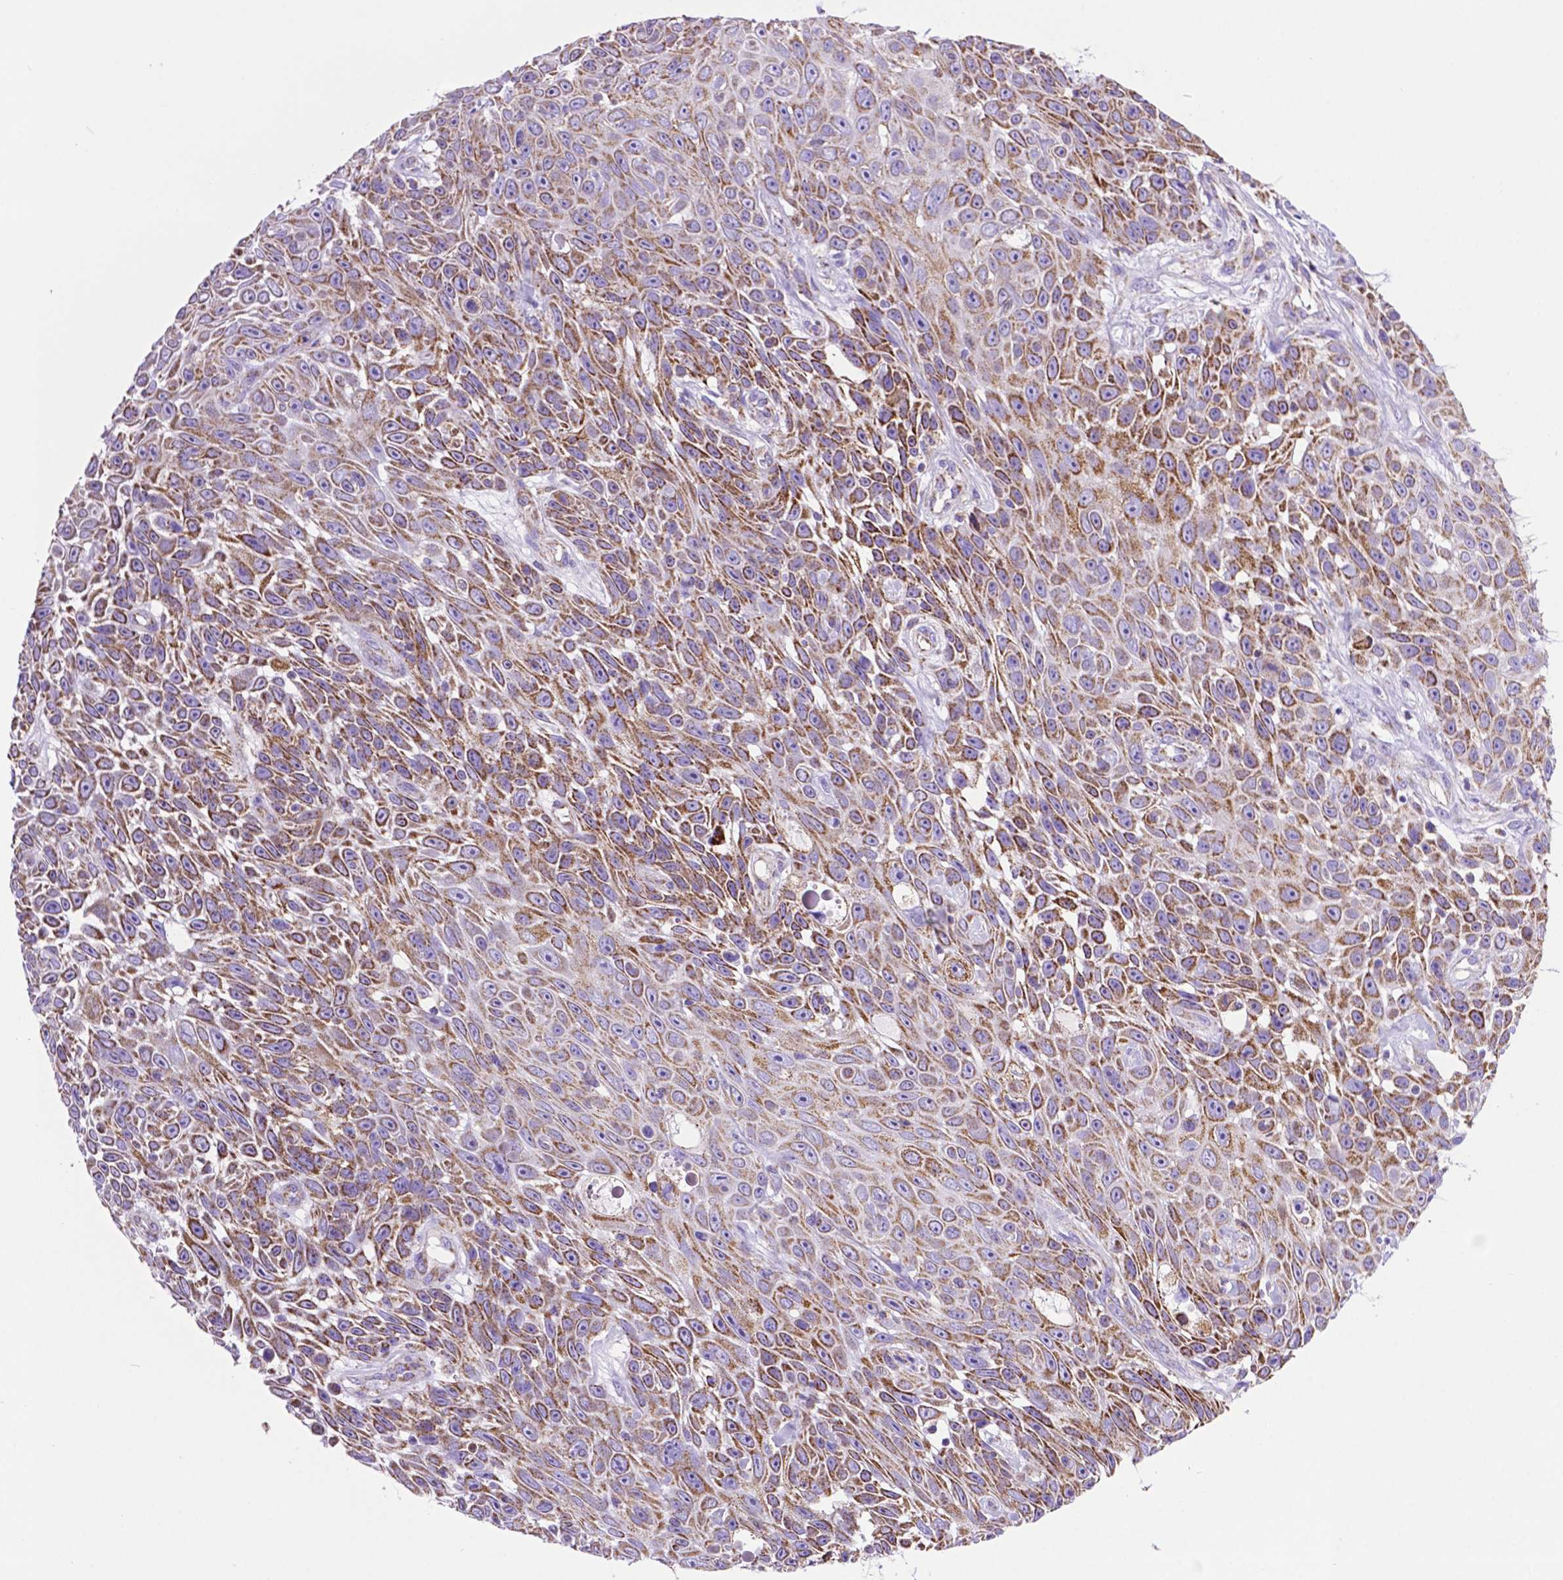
{"staining": {"intensity": "moderate", "quantity": ">75%", "location": "cytoplasmic/membranous"}, "tissue": "skin cancer", "cell_type": "Tumor cells", "image_type": "cancer", "snomed": [{"axis": "morphology", "description": "Squamous cell carcinoma, NOS"}, {"axis": "topography", "description": "Skin"}], "caption": "A medium amount of moderate cytoplasmic/membranous staining is appreciated in about >75% of tumor cells in squamous cell carcinoma (skin) tissue.", "gene": "GDPD5", "patient": {"sex": "male", "age": 82}}